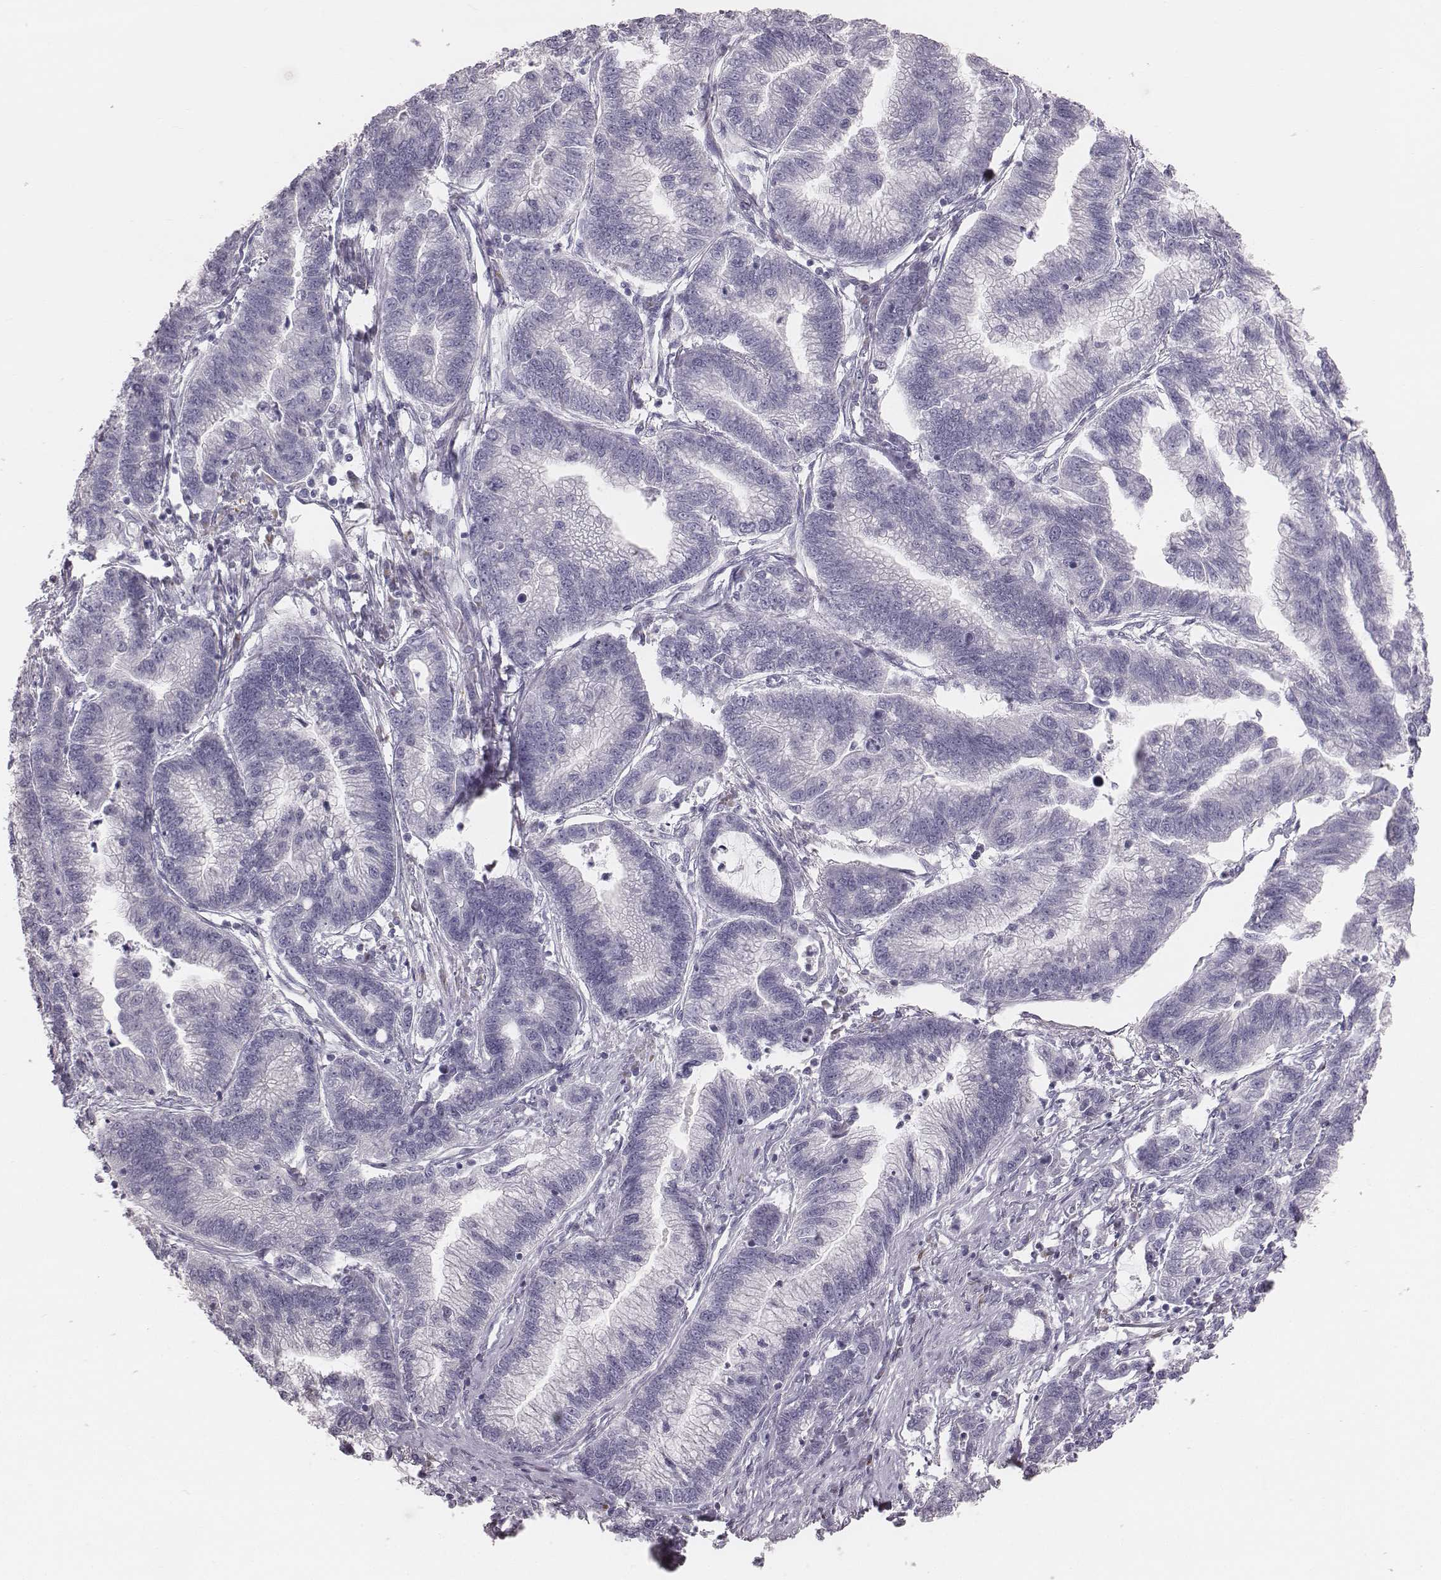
{"staining": {"intensity": "negative", "quantity": "none", "location": "none"}, "tissue": "stomach cancer", "cell_type": "Tumor cells", "image_type": "cancer", "snomed": [{"axis": "morphology", "description": "Adenocarcinoma, NOS"}, {"axis": "topography", "description": "Stomach"}], "caption": "Tumor cells are negative for brown protein staining in stomach cancer.", "gene": "C6orf58", "patient": {"sex": "male", "age": 83}}